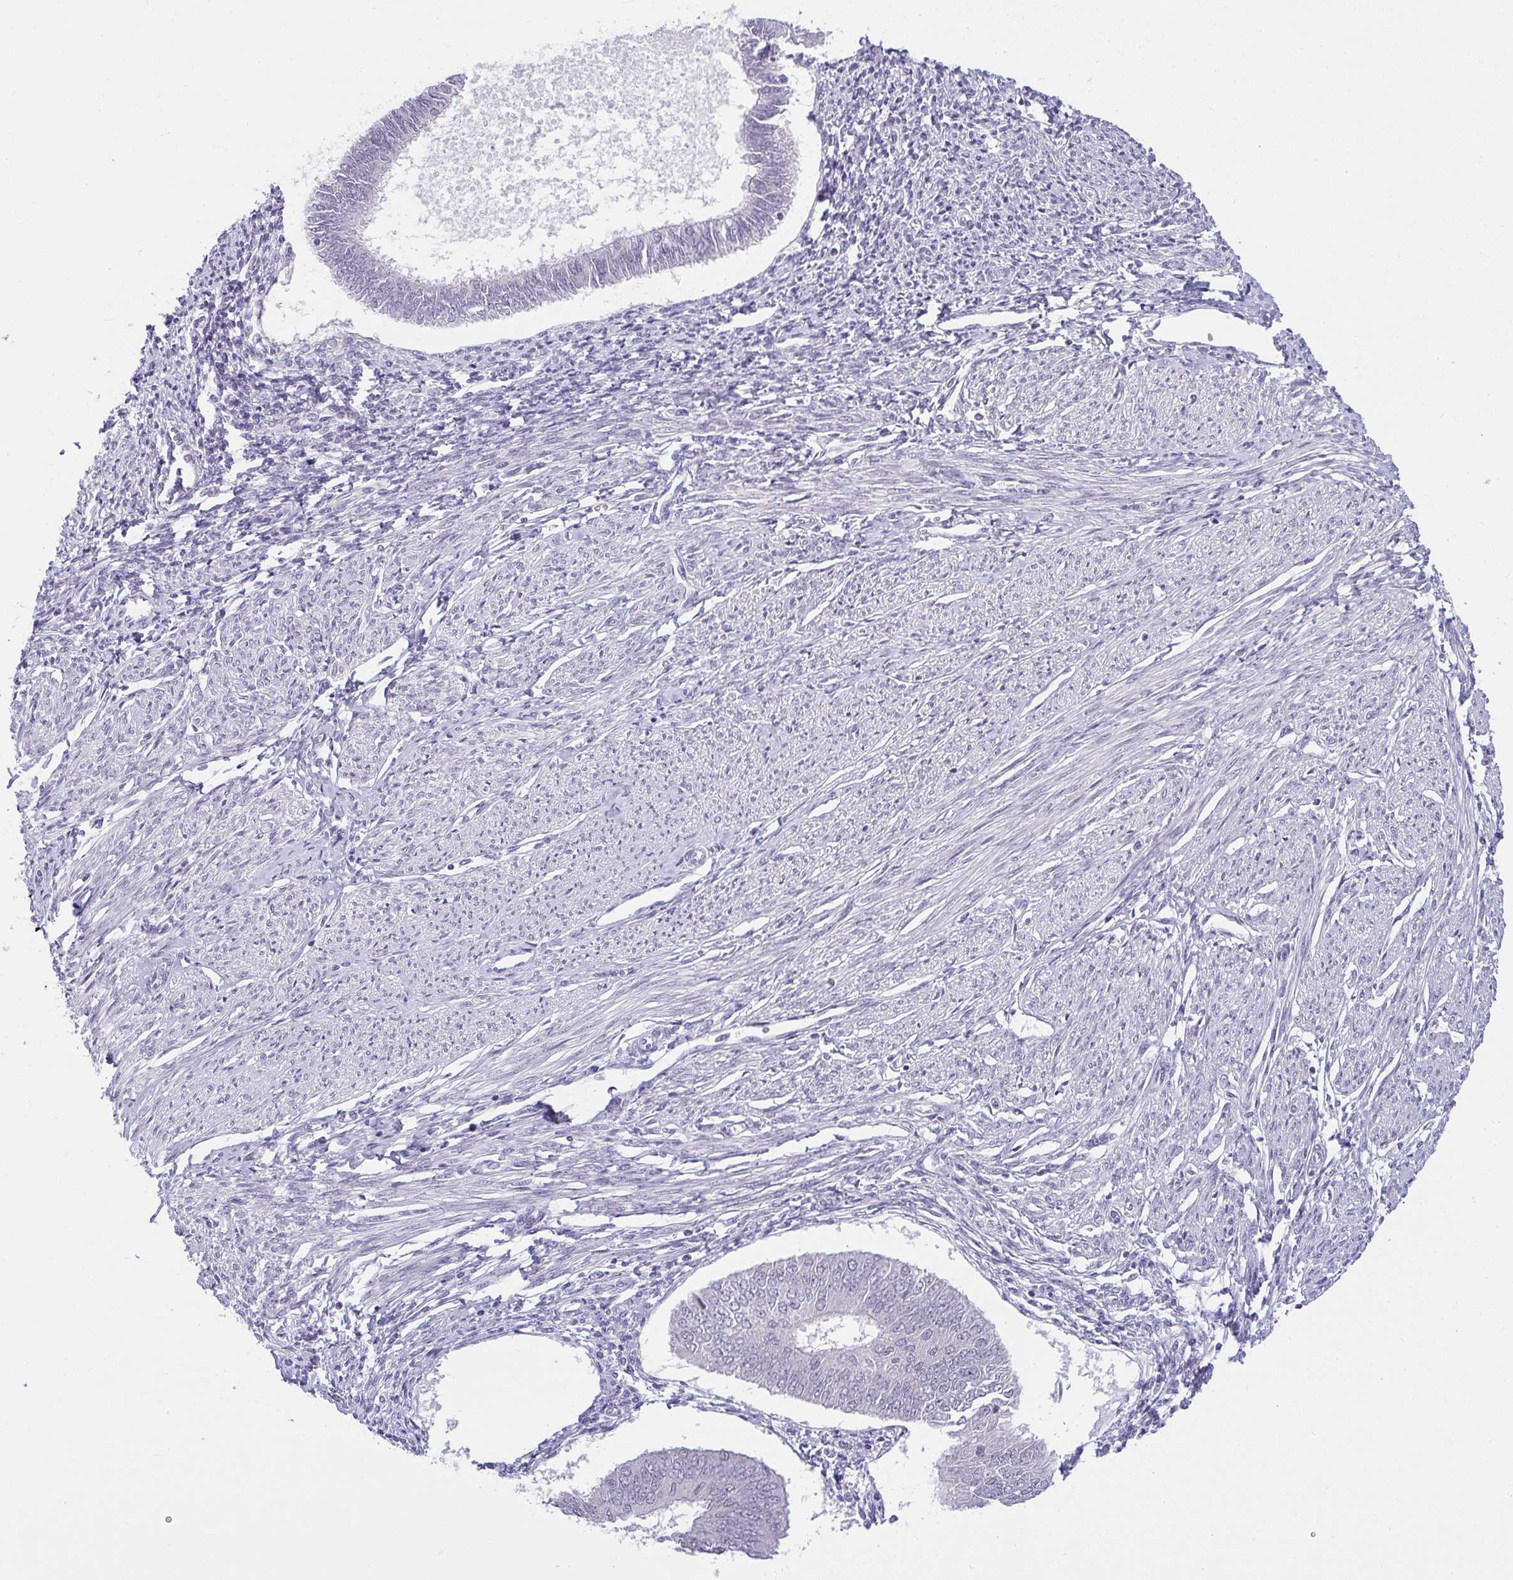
{"staining": {"intensity": "negative", "quantity": "none", "location": "none"}, "tissue": "endometrial cancer", "cell_type": "Tumor cells", "image_type": "cancer", "snomed": [{"axis": "morphology", "description": "Adenocarcinoma, NOS"}, {"axis": "topography", "description": "Endometrium"}], "caption": "Endometrial adenocarcinoma was stained to show a protein in brown. There is no significant staining in tumor cells.", "gene": "CACNA1S", "patient": {"sex": "female", "age": 58}}